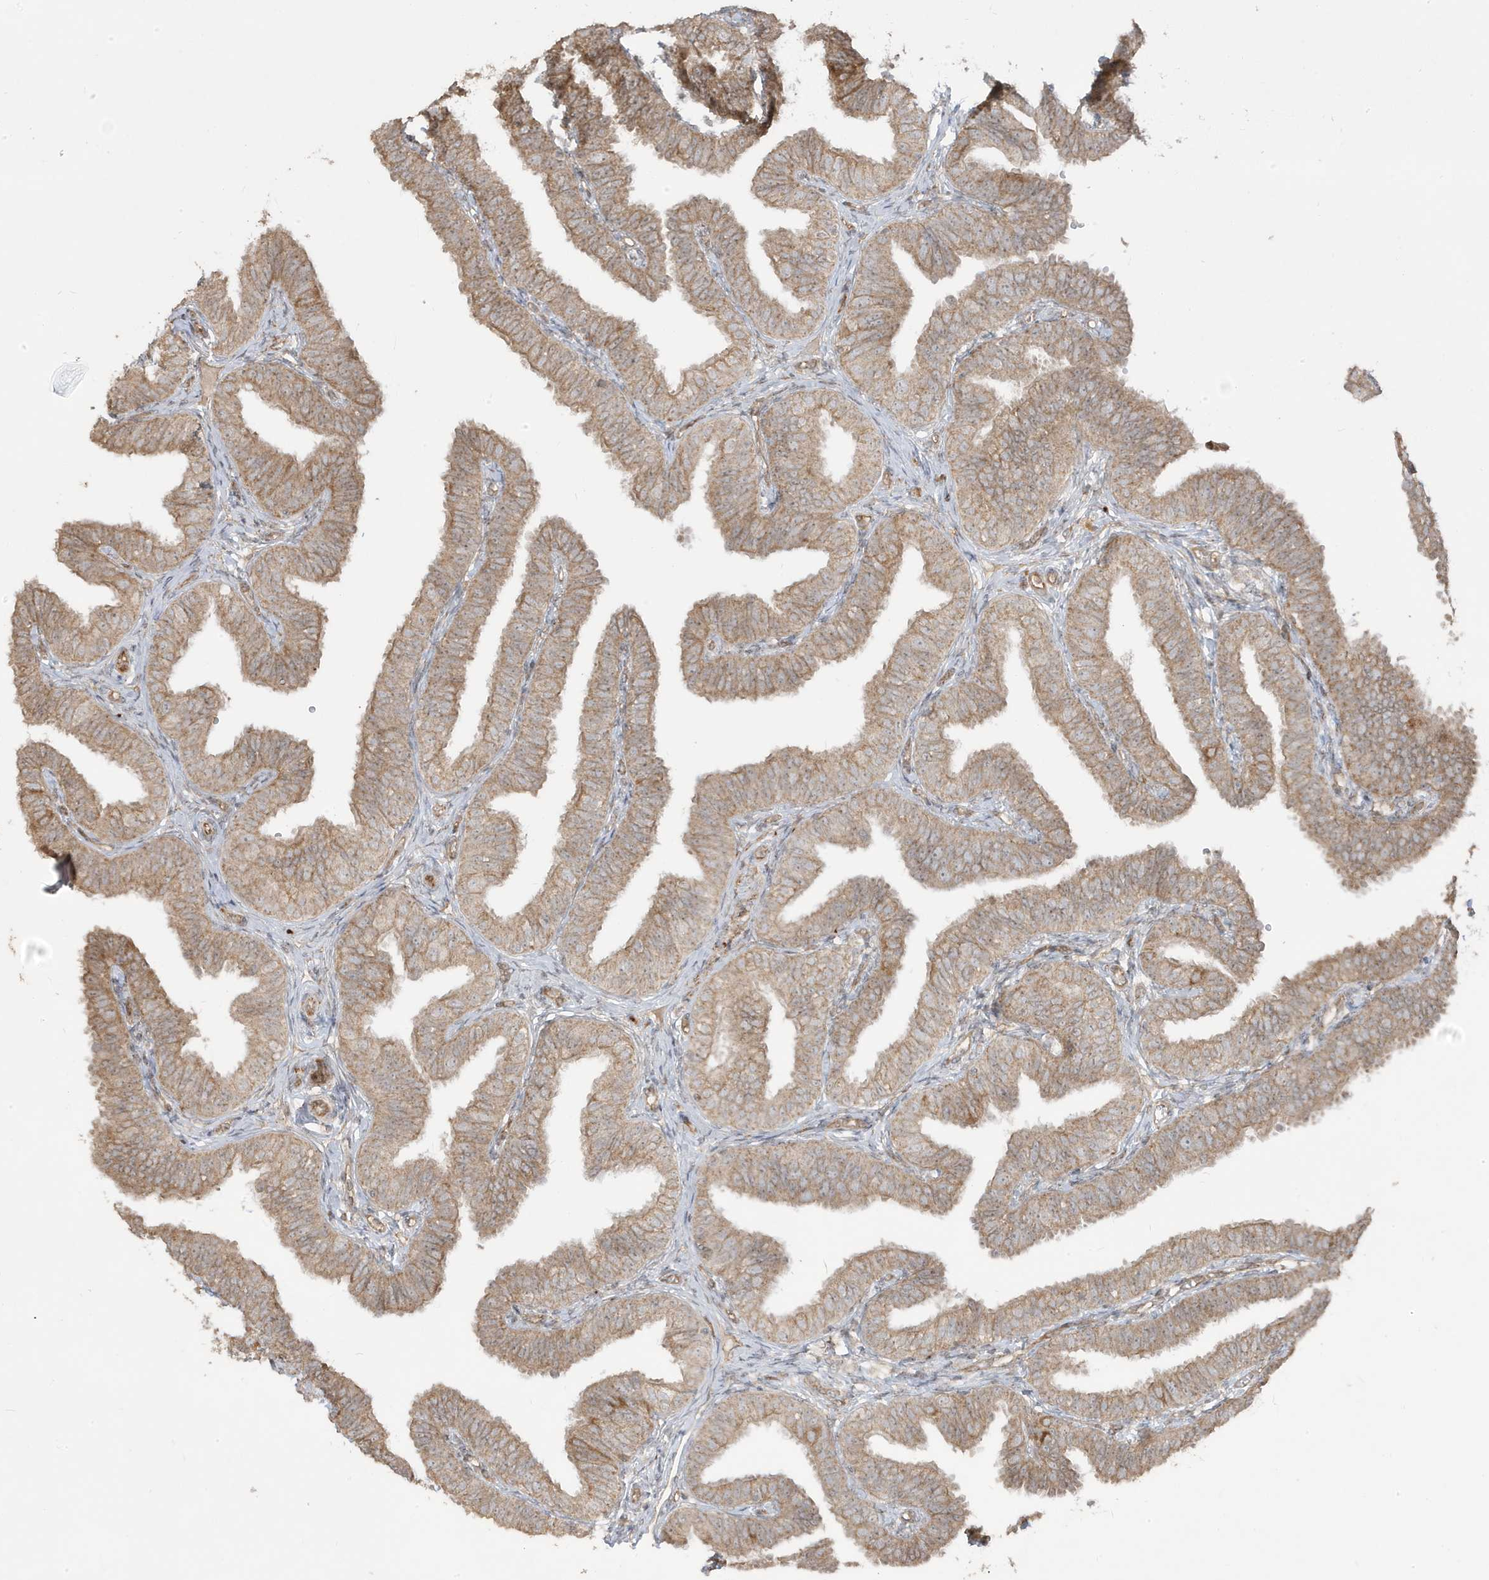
{"staining": {"intensity": "moderate", "quantity": ">75%", "location": "cytoplasmic/membranous"}, "tissue": "fallopian tube", "cell_type": "Glandular cells", "image_type": "normal", "snomed": [{"axis": "morphology", "description": "Normal tissue, NOS"}, {"axis": "topography", "description": "Fallopian tube"}], "caption": "A high-resolution histopathology image shows immunohistochemistry (IHC) staining of unremarkable fallopian tube, which reveals moderate cytoplasmic/membranous staining in about >75% of glandular cells.", "gene": "DNAJC12", "patient": {"sex": "female", "age": 35}}